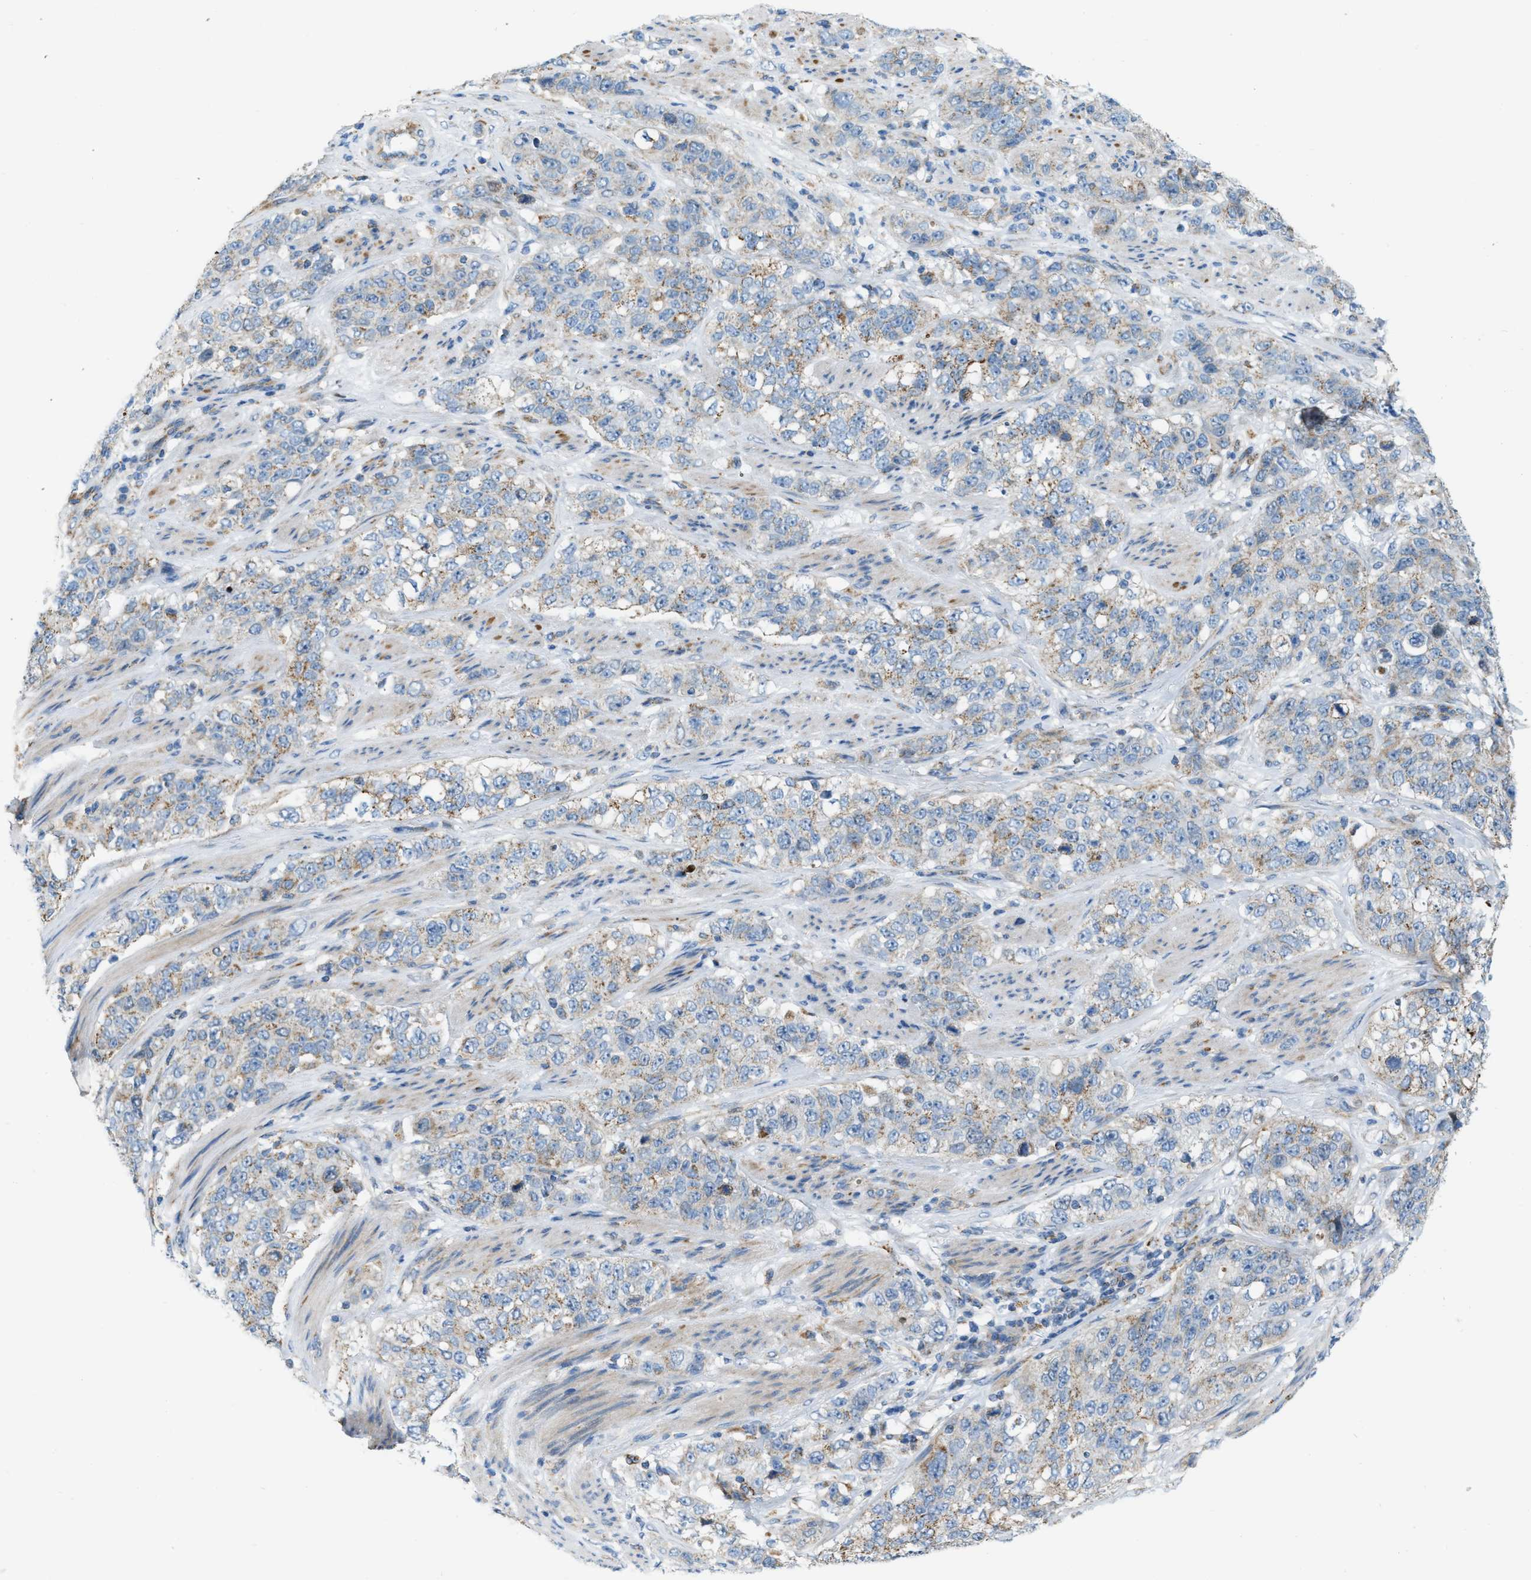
{"staining": {"intensity": "weak", "quantity": "25%-75%", "location": "cytoplasmic/membranous"}, "tissue": "stomach cancer", "cell_type": "Tumor cells", "image_type": "cancer", "snomed": [{"axis": "morphology", "description": "Adenocarcinoma, NOS"}, {"axis": "topography", "description": "Stomach"}], "caption": "This is a histology image of immunohistochemistry staining of stomach cancer, which shows weak expression in the cytoplasmic/membranous of tumor cells.", "gene": "JADE1", "patient": {"sex": "male", "age": 48}}